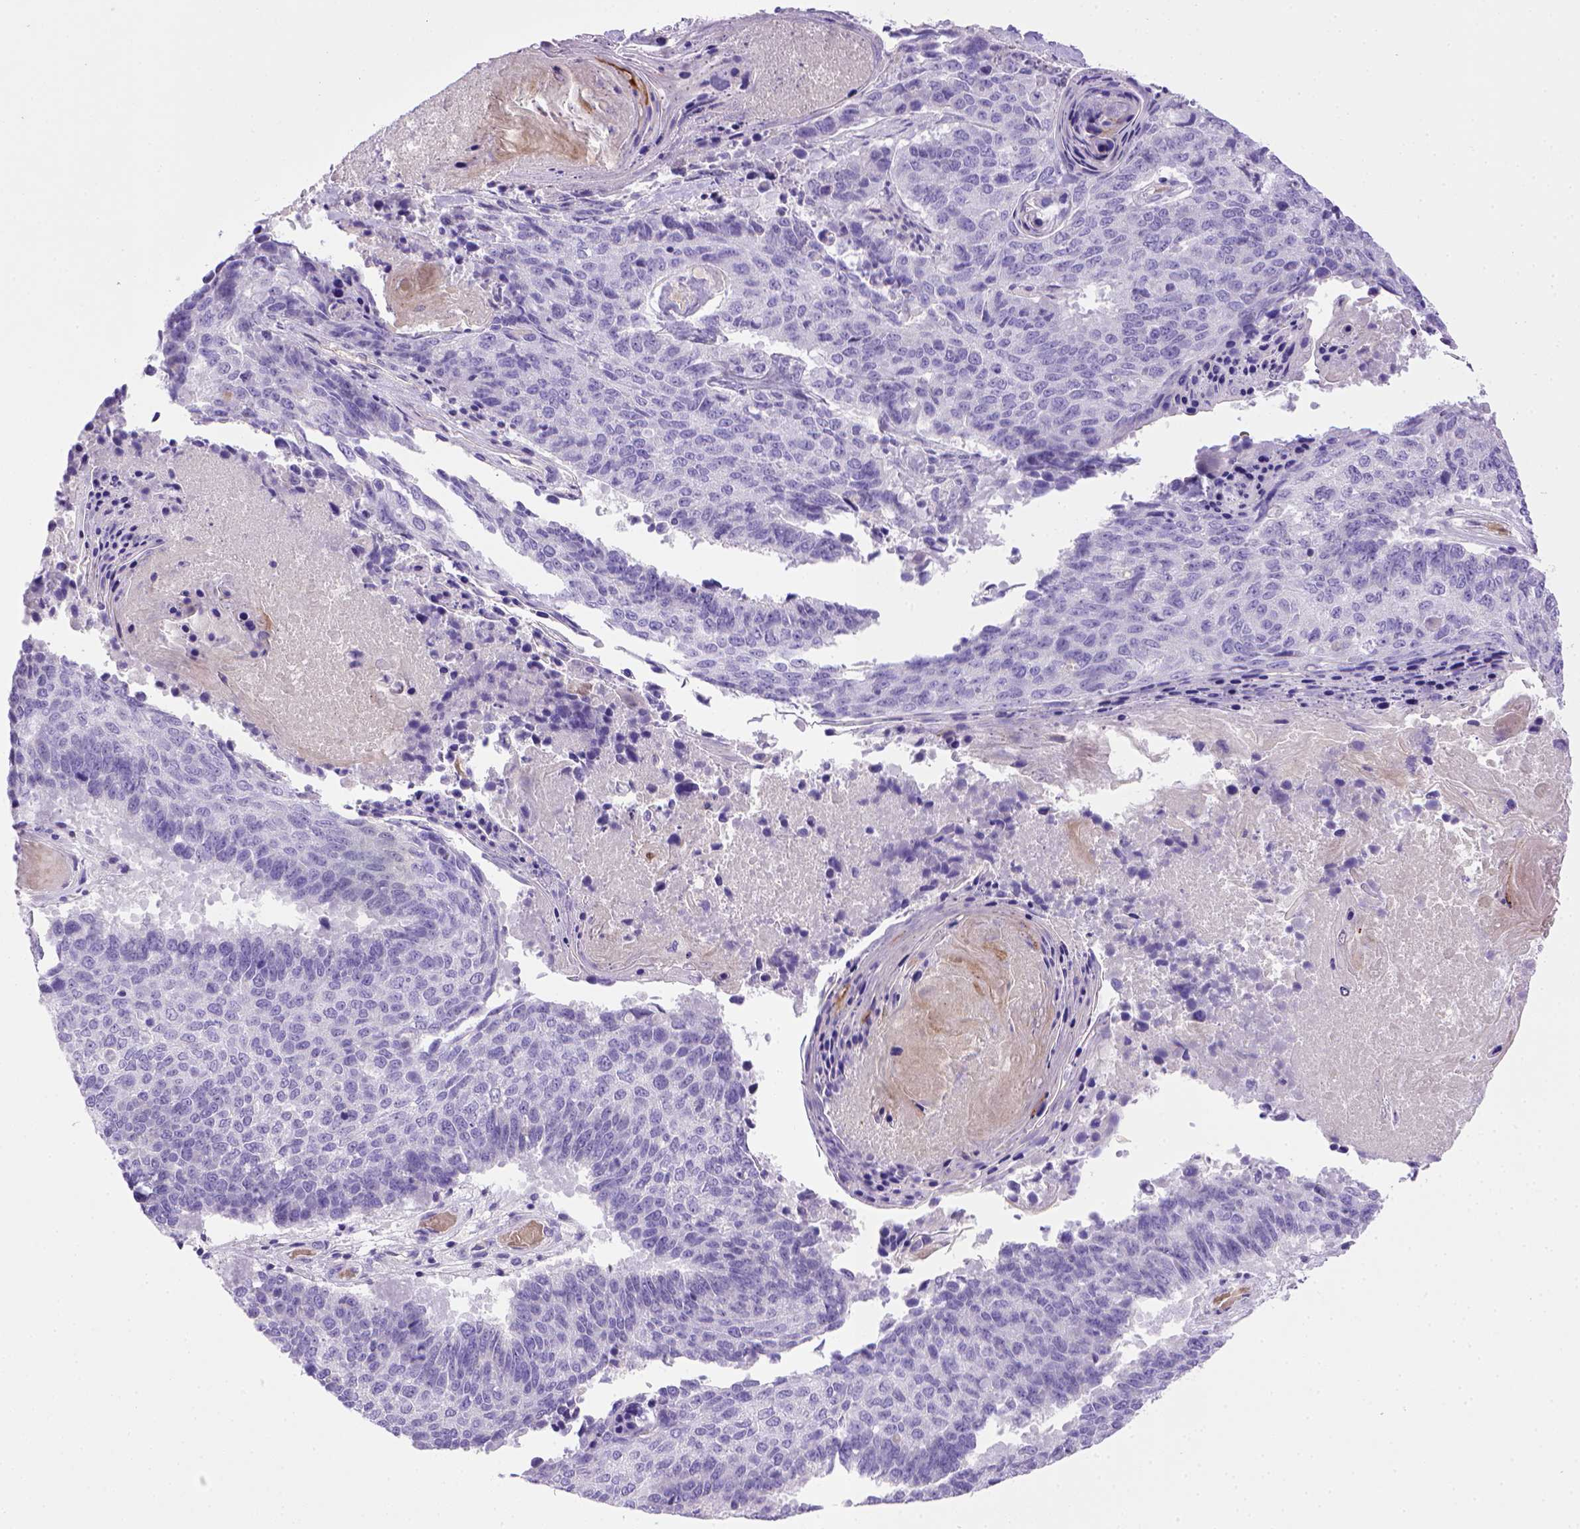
{"staining": {"intensity": "negative", "quantity": "none", "location": "none"}, "tissue": "lung cancer", "cell_type": "Tumor cells", "image_type": "cancer", "snomed": [{"axis": "morphology", "description": "Squamous cell carcinoma, NOS"}, {"axis": "topography", "description": "Lung"}], "caption": "Protein analysis of lung cancer (squamous cell carcinoma) exhibits no significant staining in tumor cells.", "gene": "BAAT", "patient": {"sex": "male", "age": 73}}